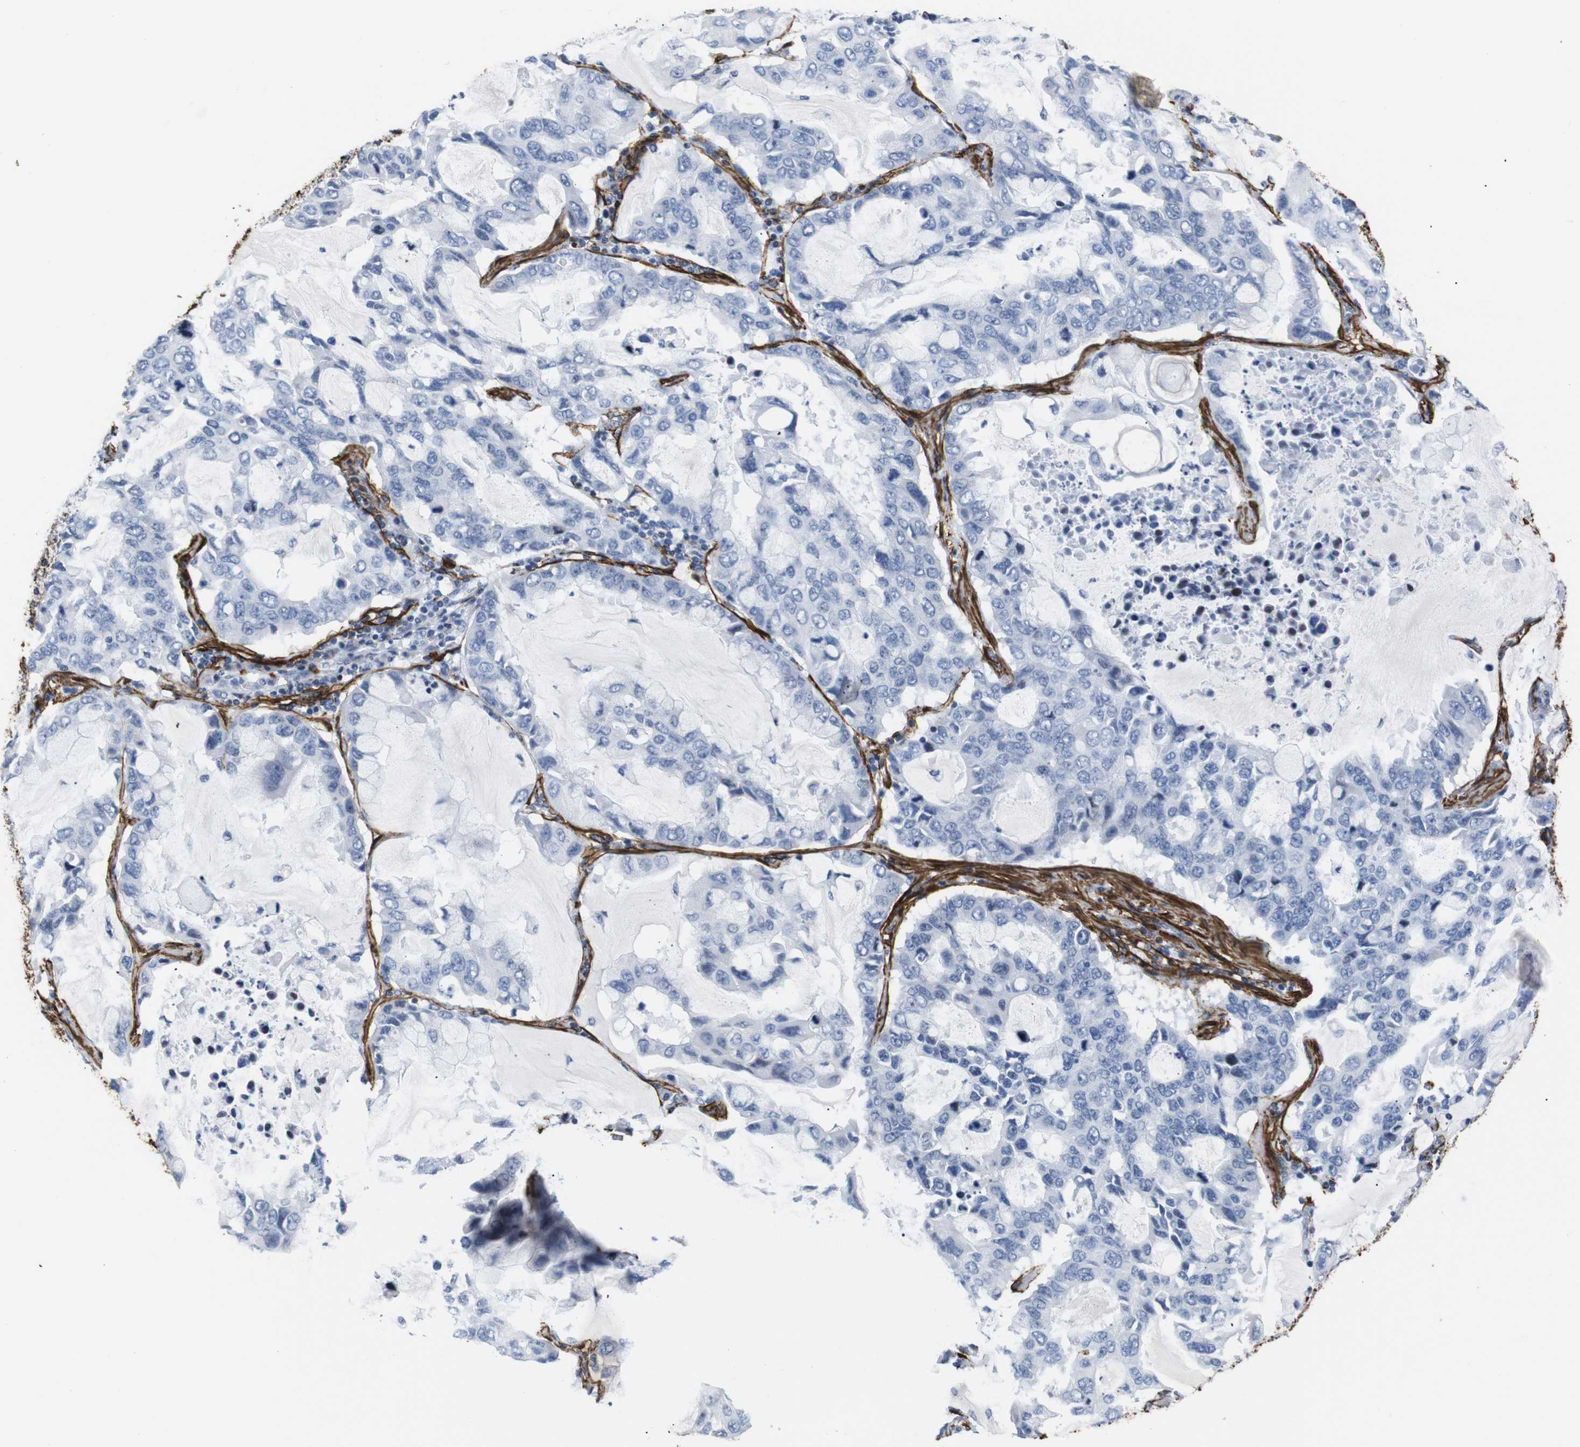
{"staining": {"intensity": "negative", "quantity": "none", "location": "none"}, "tissue": "lung cancer", "cell_type": "Tumor cells", "image_type": "cancer", "snomed": [{"axis": "morphology", "description": "Adenocarcinoma, NOS"}, {"axis": "topography", "description": "Lung"}], "caption": "A micrograph of lung adenocarcinoma stained for a protein exhibits no brown staining in tumor cells.", "gene": "ACTA2", "patient": {"sex": "male", "age": 64}}